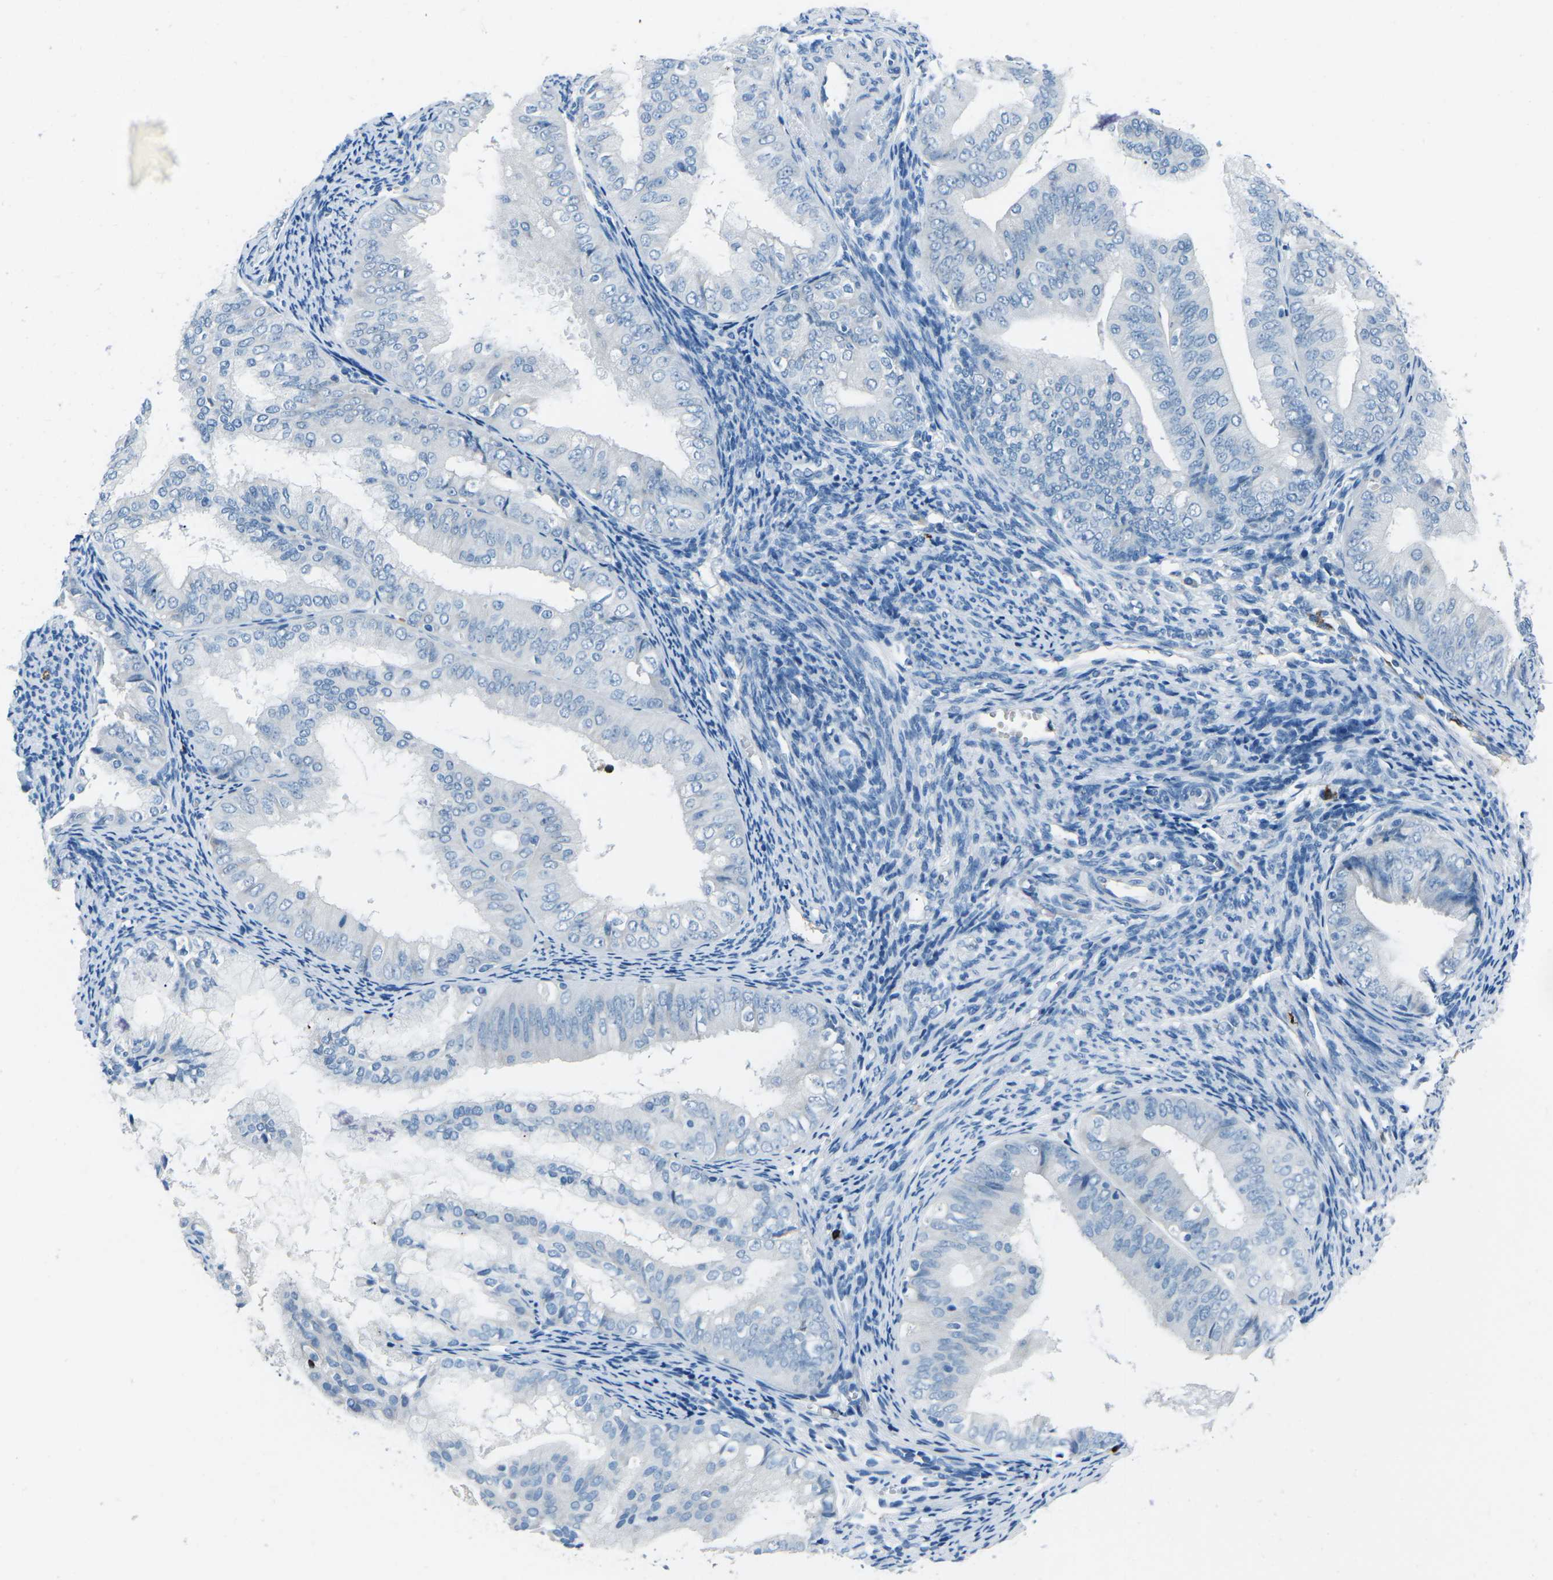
{"staining": {"intensity": "negative", "quantity": "none", "location": "none"}, "tissue": "endometrial cancer", "cell_type": "Tumor cells", "image_type": "cancer", "snomed": [{"axis": "morphology", "description": "Adenocarcinoma, NOS"}, {"axis": "topography", "description": "Endometrium"}], "caption": "Immunohistochemistry micrograph of neoplastic tissue: endometrial cancer stained with DAB reveals no significant protein expression in tumor cells.", "gene": "FCN1", "patient": {"sex": "female", "age": 63}}